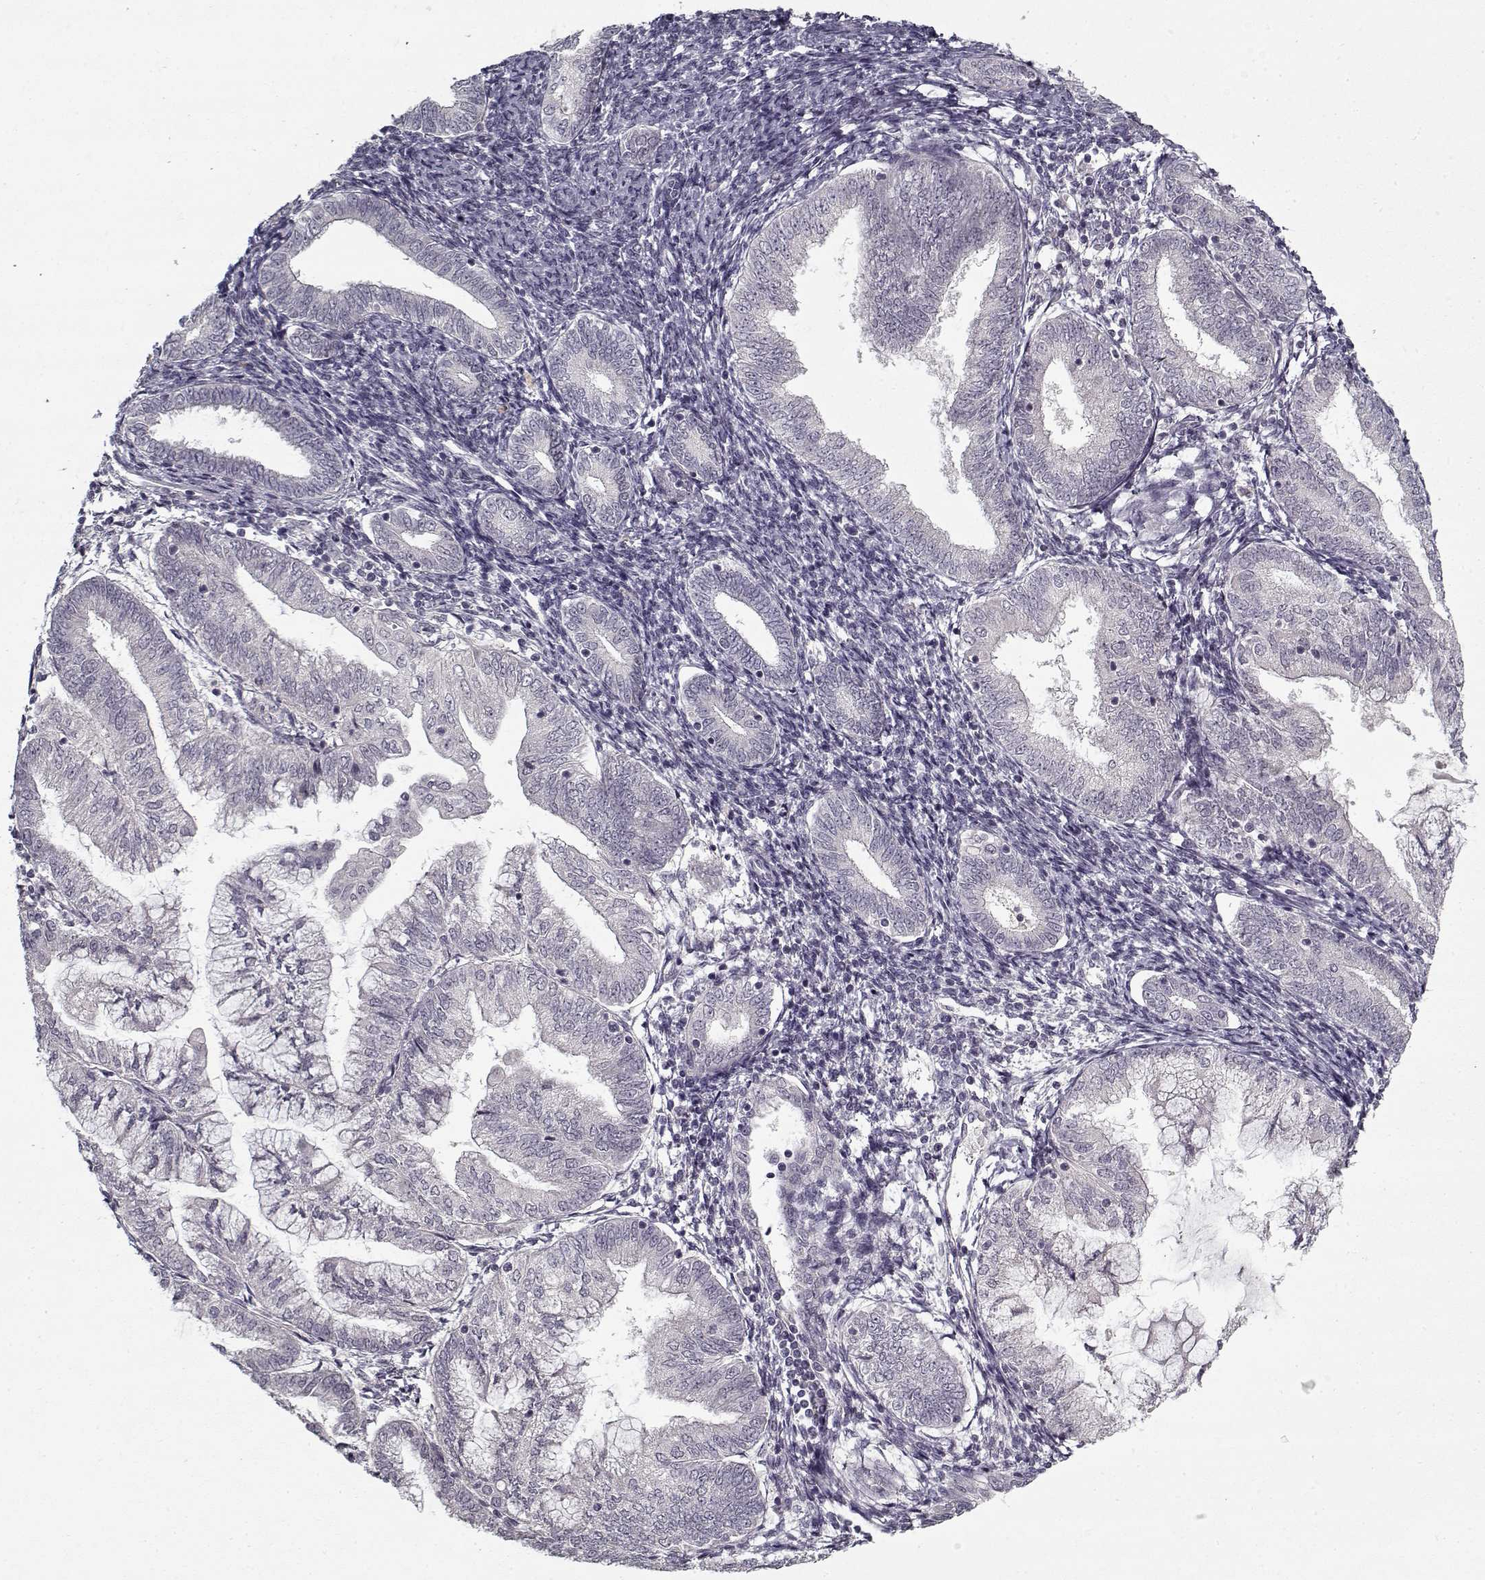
{"staining": {"intensity": "negative", "quantity": "none", "location": "none"}, "tissue": "endometrial cancer", "cell_type": "Tumor cells", "image_type": "cancer", "snomed": [{"axis": "morphology", "description": "Adenocarcinoma, NOS"}, {"axis": "topography", "description": "Endometrium"}], "caption": "Human endometrial adenocarcinoma stained for a protein using immunohistochemistry (IHC) demonstrates no staining in tumor cells.", "gene": "LAMA2", "patient": {"sex": "female", "age": 55}}